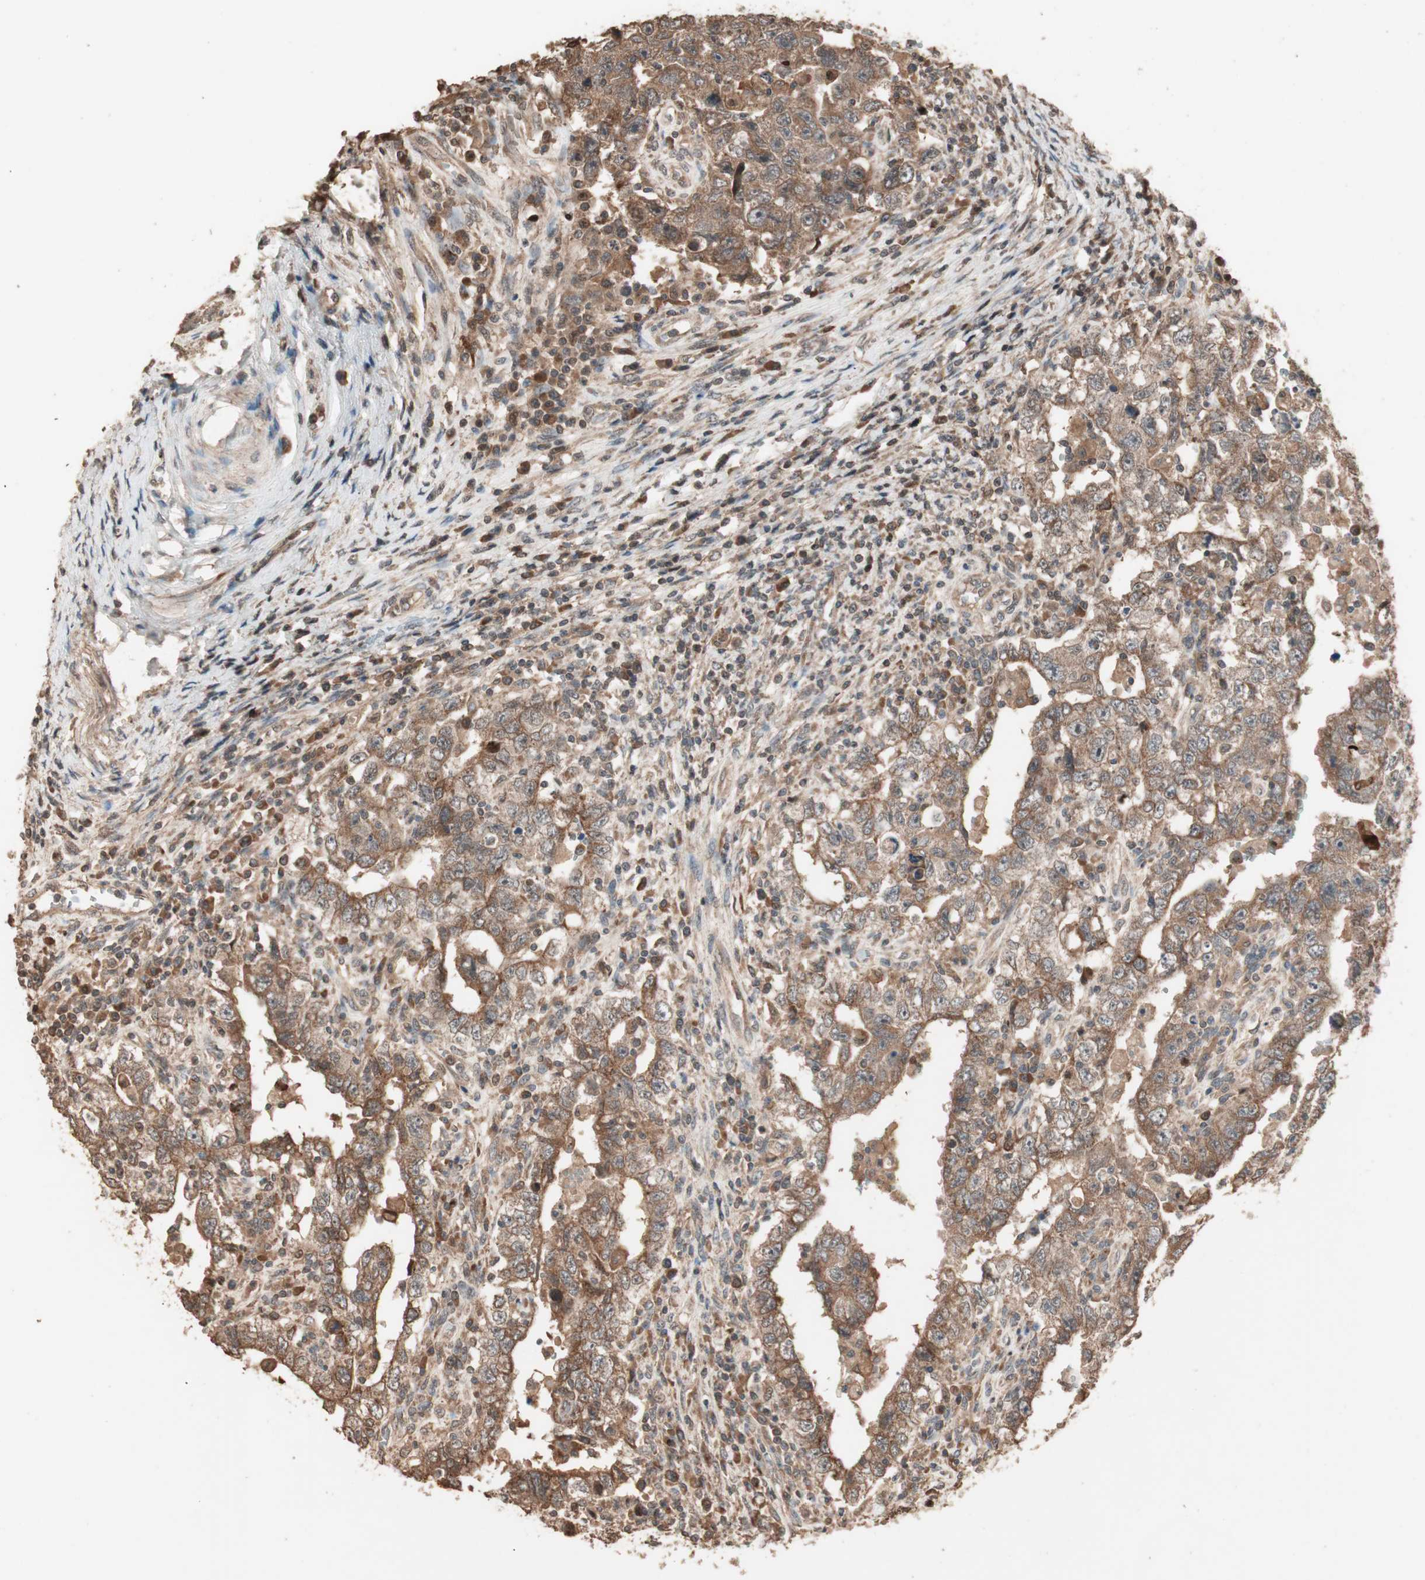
{"staining": {"intensity": "moderate", "quantity": ">75%", "location": "cytoplasmic/membranous"}, "tissue": "testis cancer", "cell_type": "Tumor cells", "image_type": "cancer", "snomed": [{"axis": "morphology", "description": "Carcinoma, Embryonal, NOS"}, {"axis": "topography", "description": "Testis"}], "caption": "Immunohistochemistry (IHC) (DAB (3,3'-diaminobenzidine)) staining of testis cancer (embryonal carcinoma) shows moderate cytoplasmic/membranous protein staining in about >75% of tumor cells.", "gene": "USP20", "patient": {"sex": "male", "age": 26}}